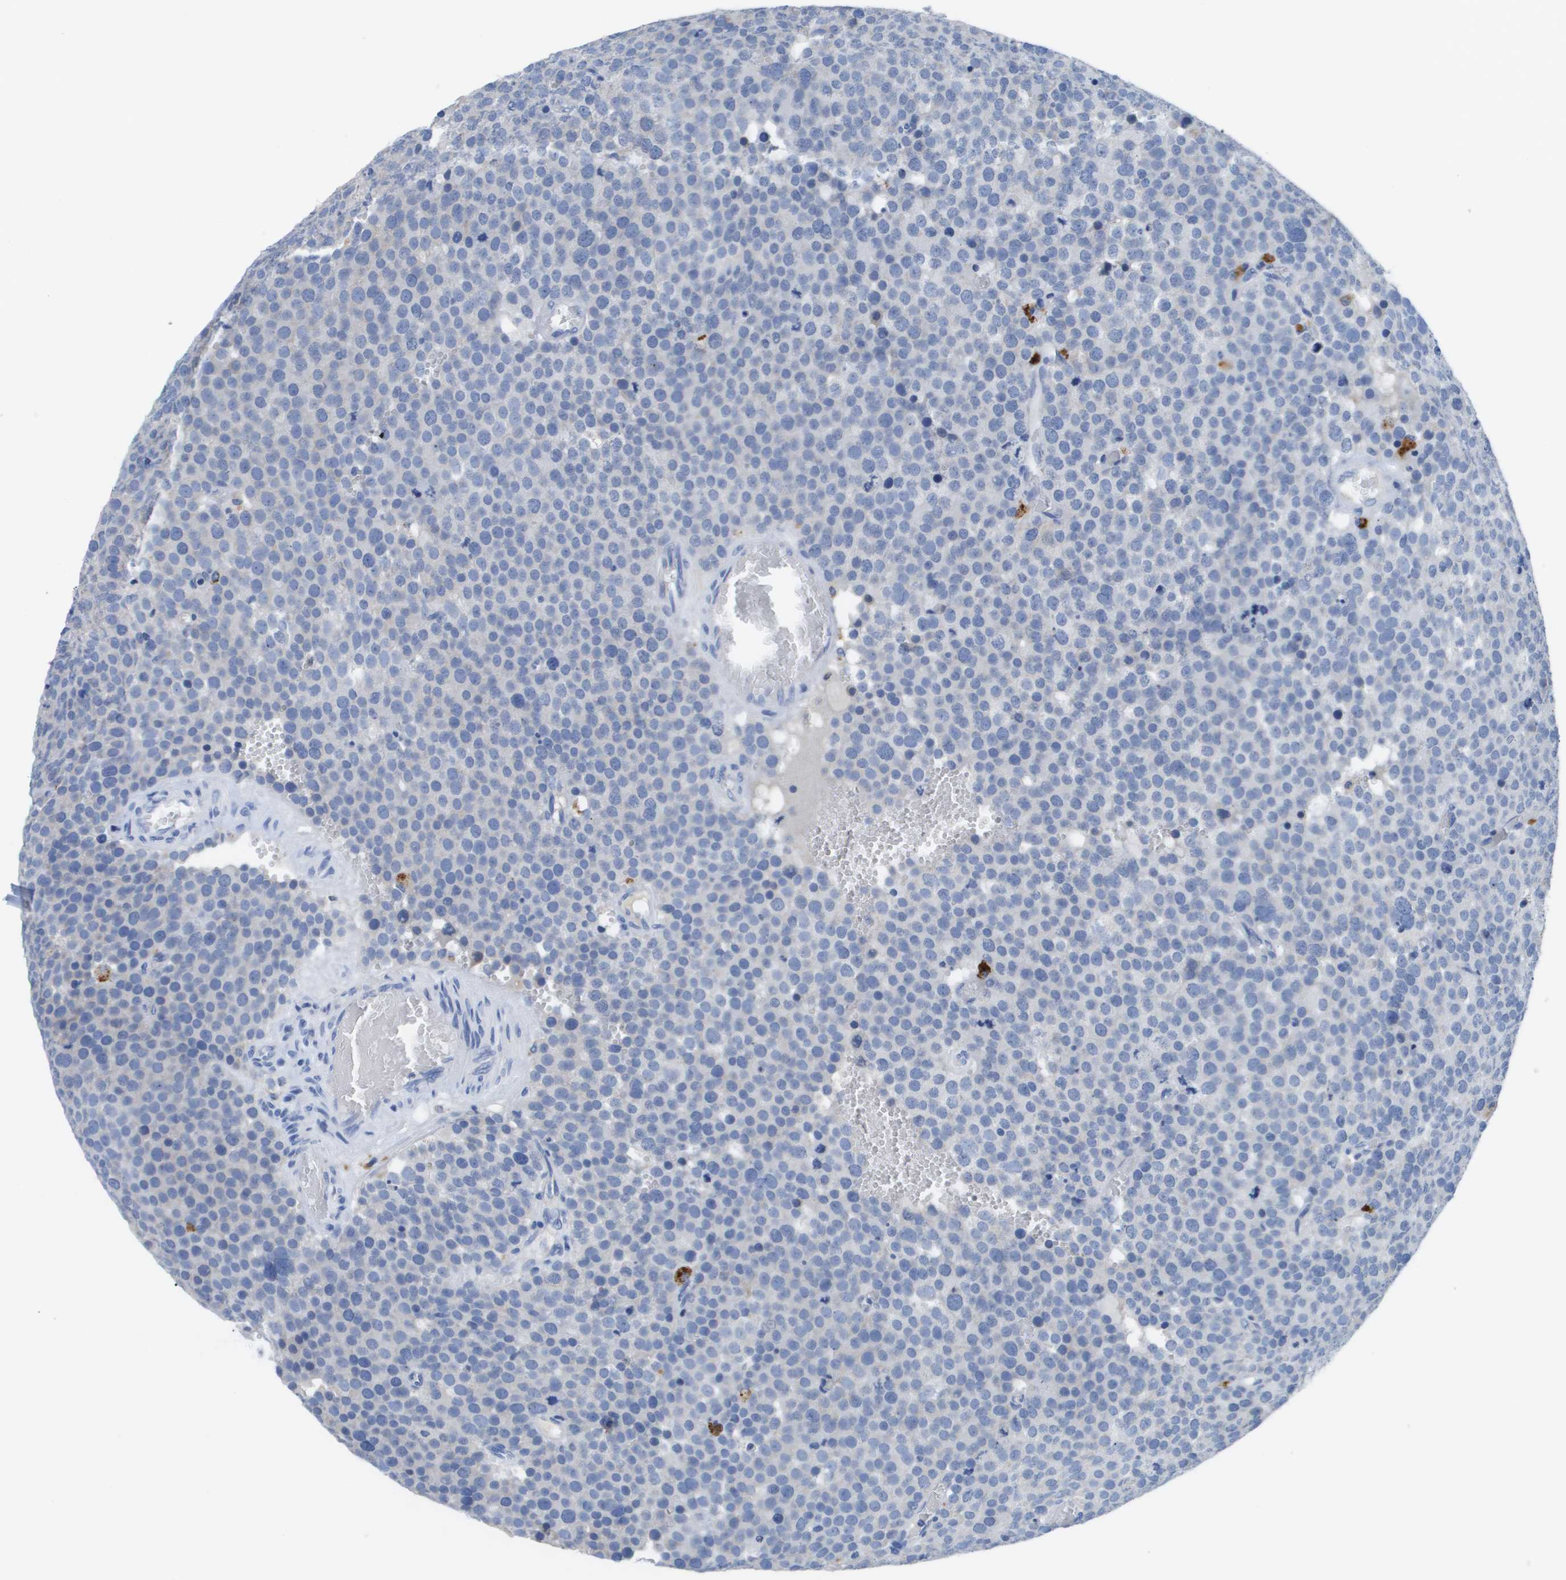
{"staining": {"intensity": "negative", "quantity": "none", "location": "none"}, "tissue": "testis cancer", "cell_type": "Tumor cells", "image_type": "cancer", "snomed": [{"axis": "morphology", "description": "Normal tissue, NOS"}, {"axis": "morphology", "description": "Seminoma, NOS"}, {"axis": "topography", "description": "Testis"}], "caption": "Immunohistochemical staining of human testis seminoma displays no significant staining in tumor cells. (DAB immunohistochemistry with hematoxylin counter stain).", "gene": "MS4A1", "patient": {"sex": "male", "age": 71}}